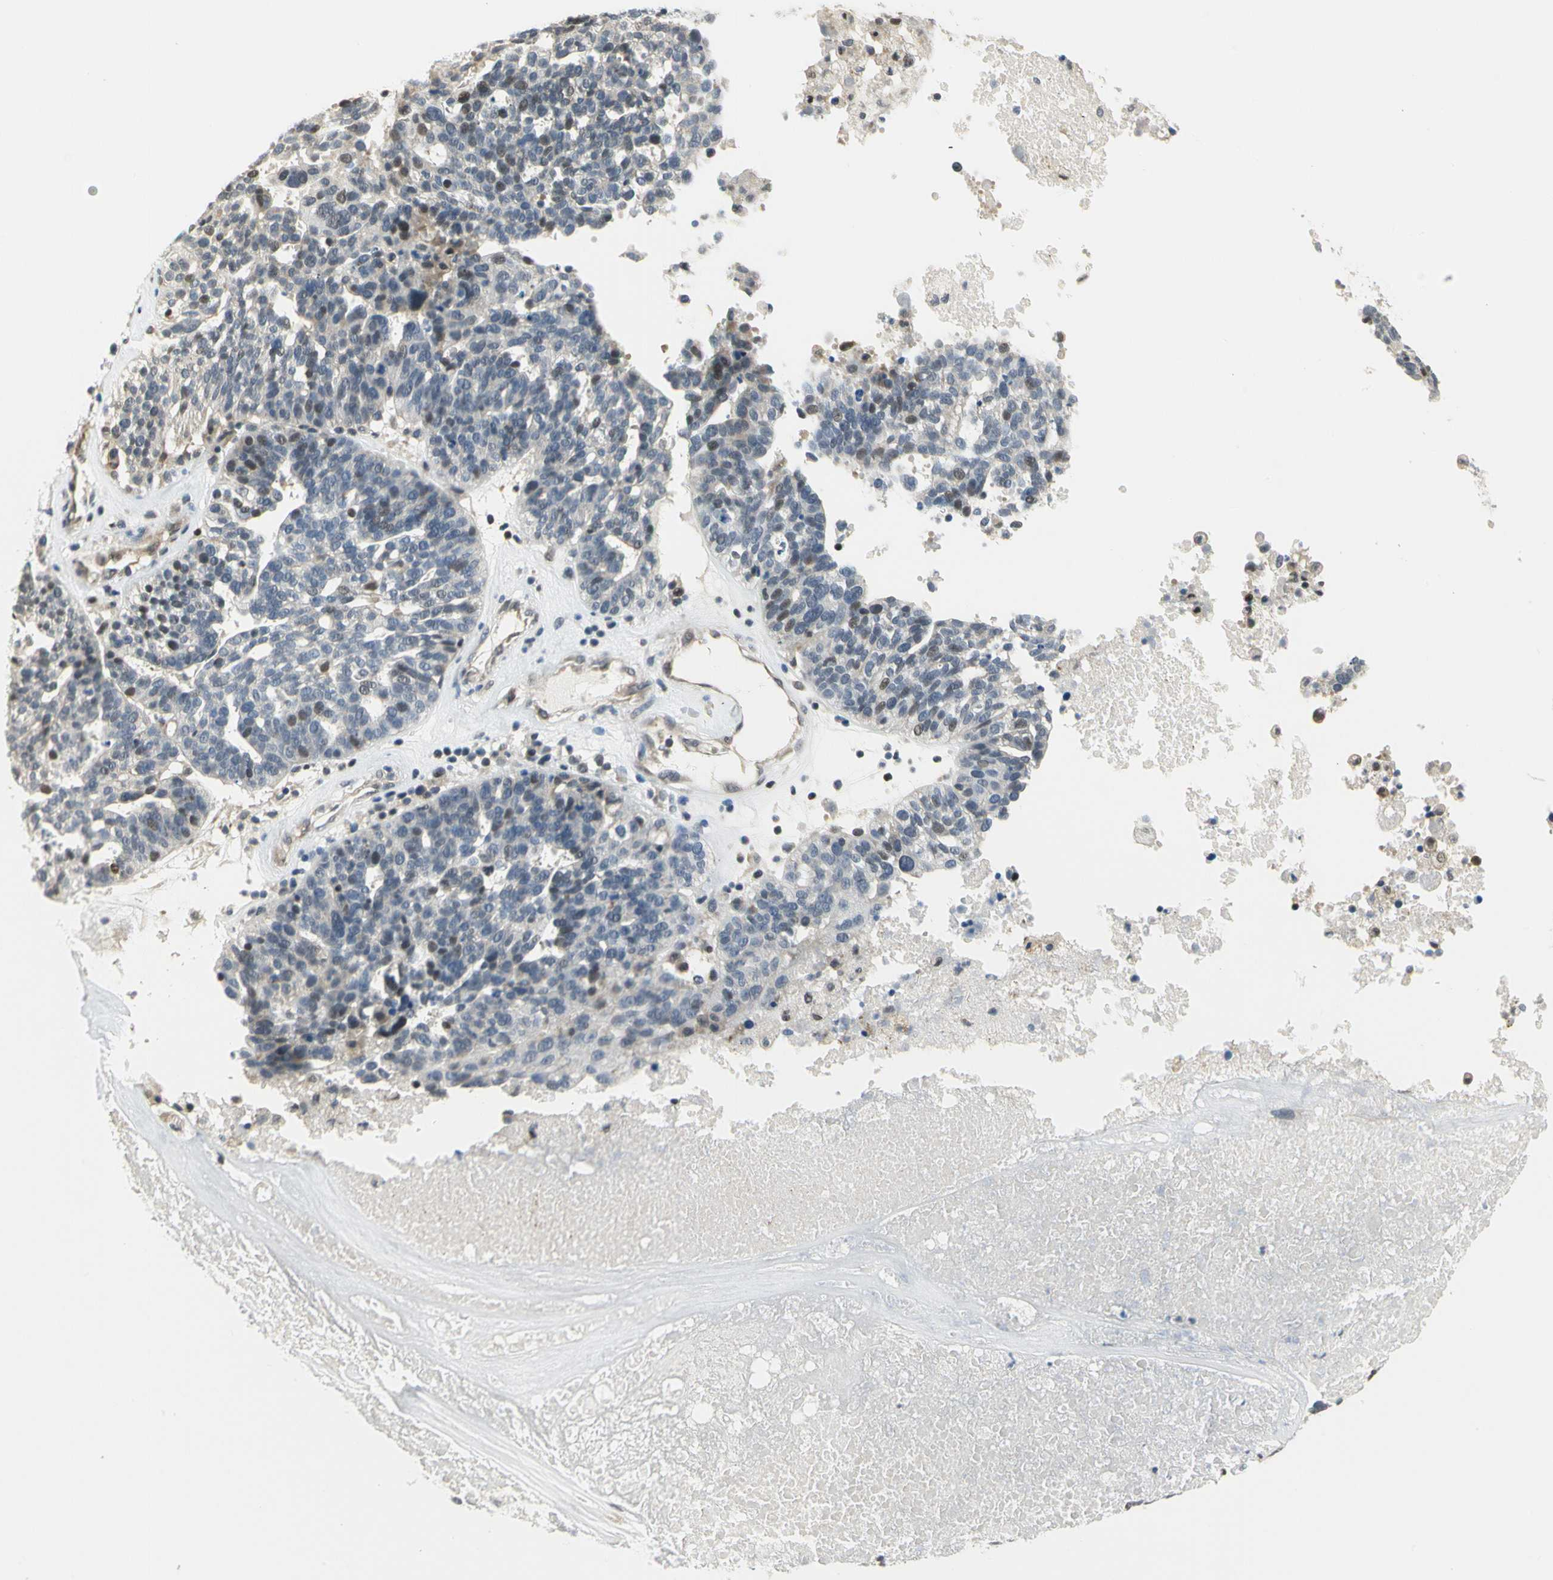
{"staining": {"intensity": "weak", "quantity": "25%-75%", "location": "nuclear"}, "tissue": "ovarian cancer", "cell_type": "Tumor cells", "image_type": "cancer", "snomed": [{"axis": "morphology", "description": "Cystadenocarcinoma, serous, NOS"}, {"axis": "topography", "description": "Ovary"}], "caption": "Immunohistochemistry micrograph of neoplastic tissue: human ovarian cancer stained using IHC demonstrates low levels of weak protein expression localized specifically in the nuclear of tumor cells, appearing as a nuclear brown color.", "gene": "IMPG2", "patient": {"sex": "female", "age": 59}}